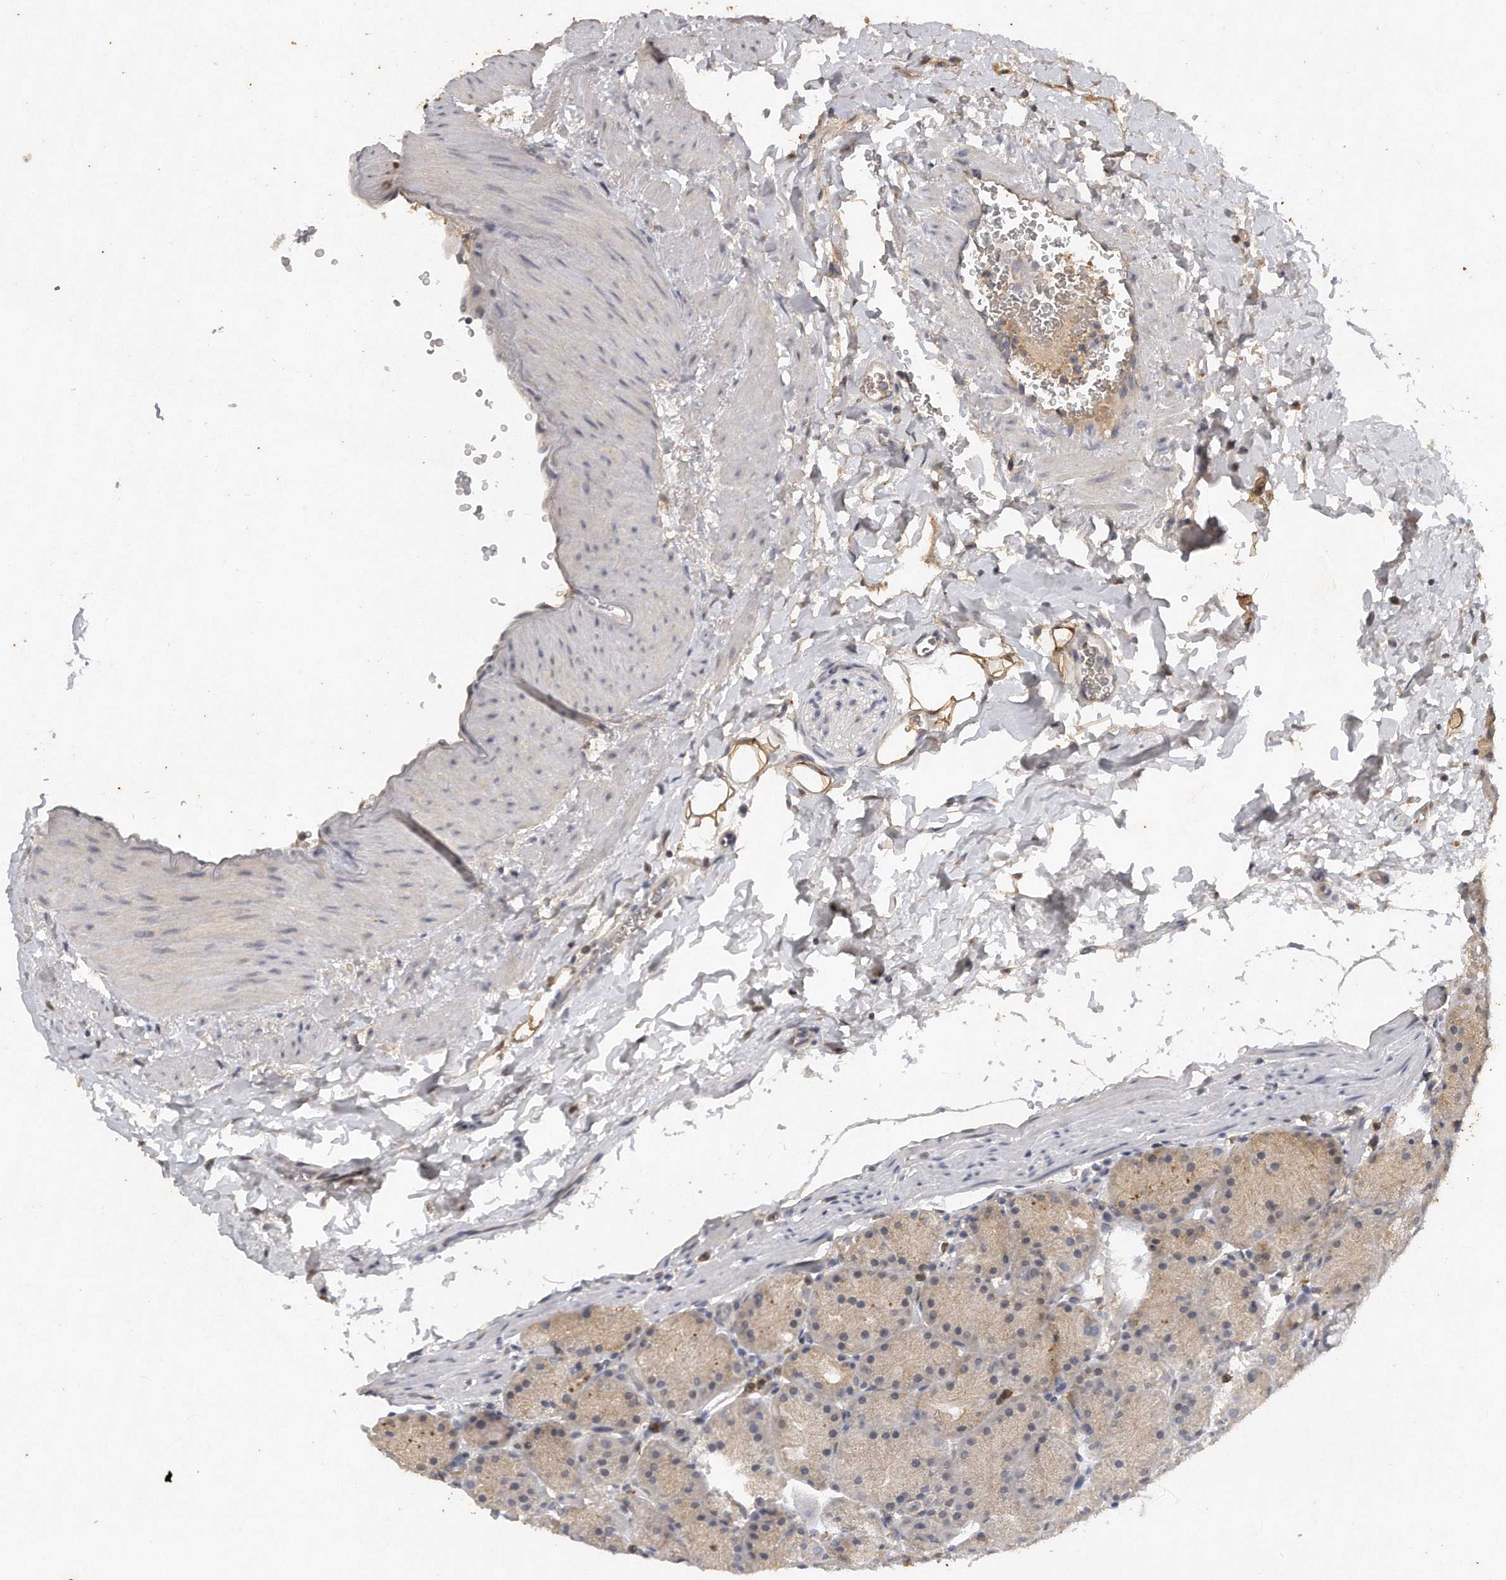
{"staining": {"intensity": "moderate", "quantity": "25%-75%", "location": "cytoplasmic/membranous"}, "tissue": "stomach", "cell_type": "Glandular cells", "image_type": "normal", "snomed": [{"axis": "morphology", "description": "Normal tissue, NOS"}, {"axis": "topography", "description": "Stomach, upper"}, {"axis": "topography", "description": "Stomach"}], "caption": "DAB immunohistochemical staining of normal human stomach displays moderate cytoplasmic/membranous protein staining in about 25%-75% of glandular cells.", "gene": "CAMK1", "patient": {"sex": "male", "age": 48}}